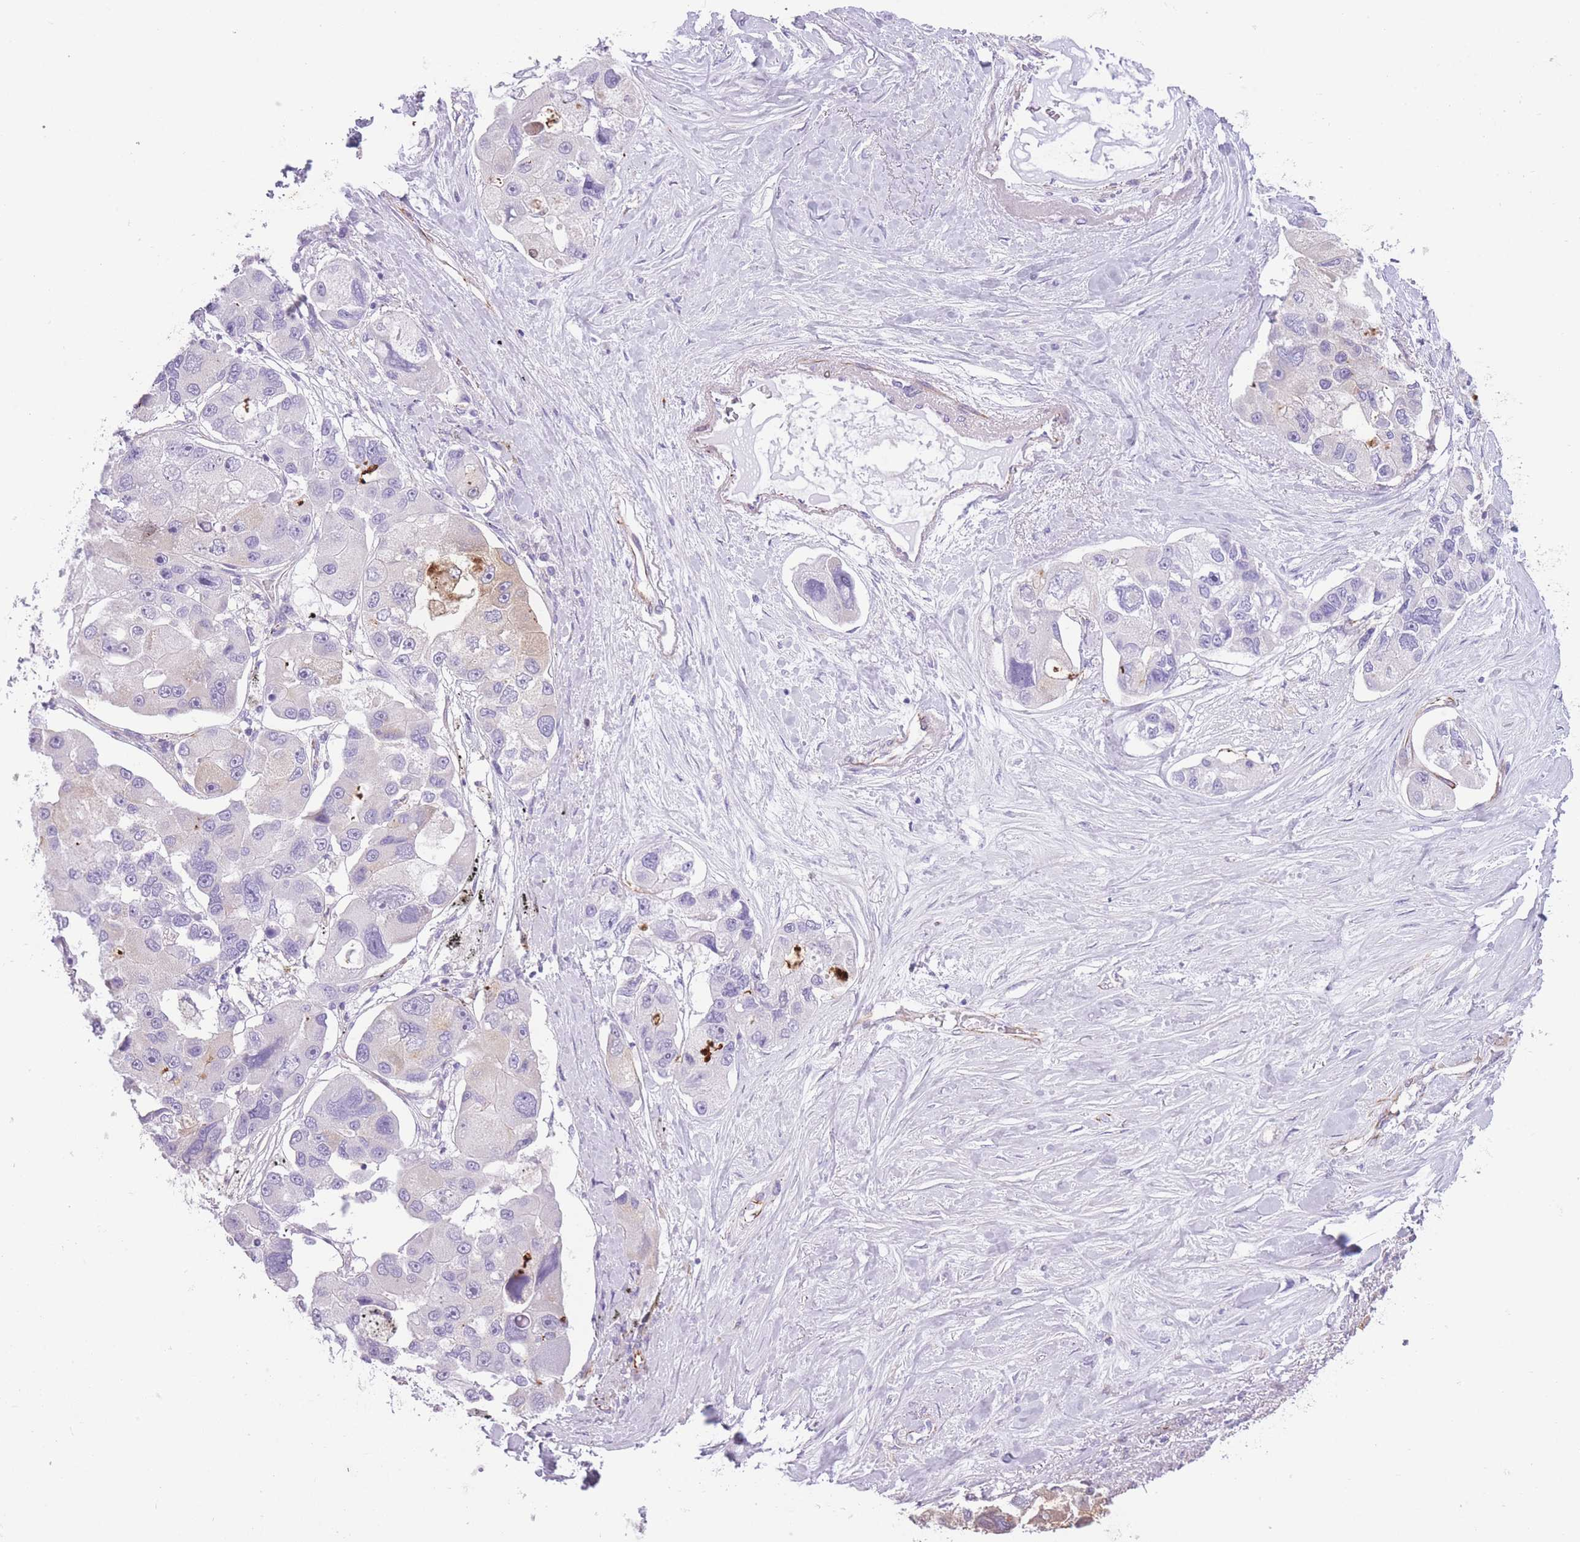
{"staining": {"intensity": "negative", "quantity": "none", "location": "none"}, "tissue": "lung cancer", "cell_type": "Tumor cells", "image_type": "cancer", "snomed": [{"axis": "morphology", "description": "Adenocarcinoma, NOS"}, {"axis": "topography", "description": "Lung"}], "caption": "Tumor cells show no significant positivity in lung cancer (adenocarcinoma).", "gene": "PTCD1", "patient": {"sex": "female", "age": 54}}